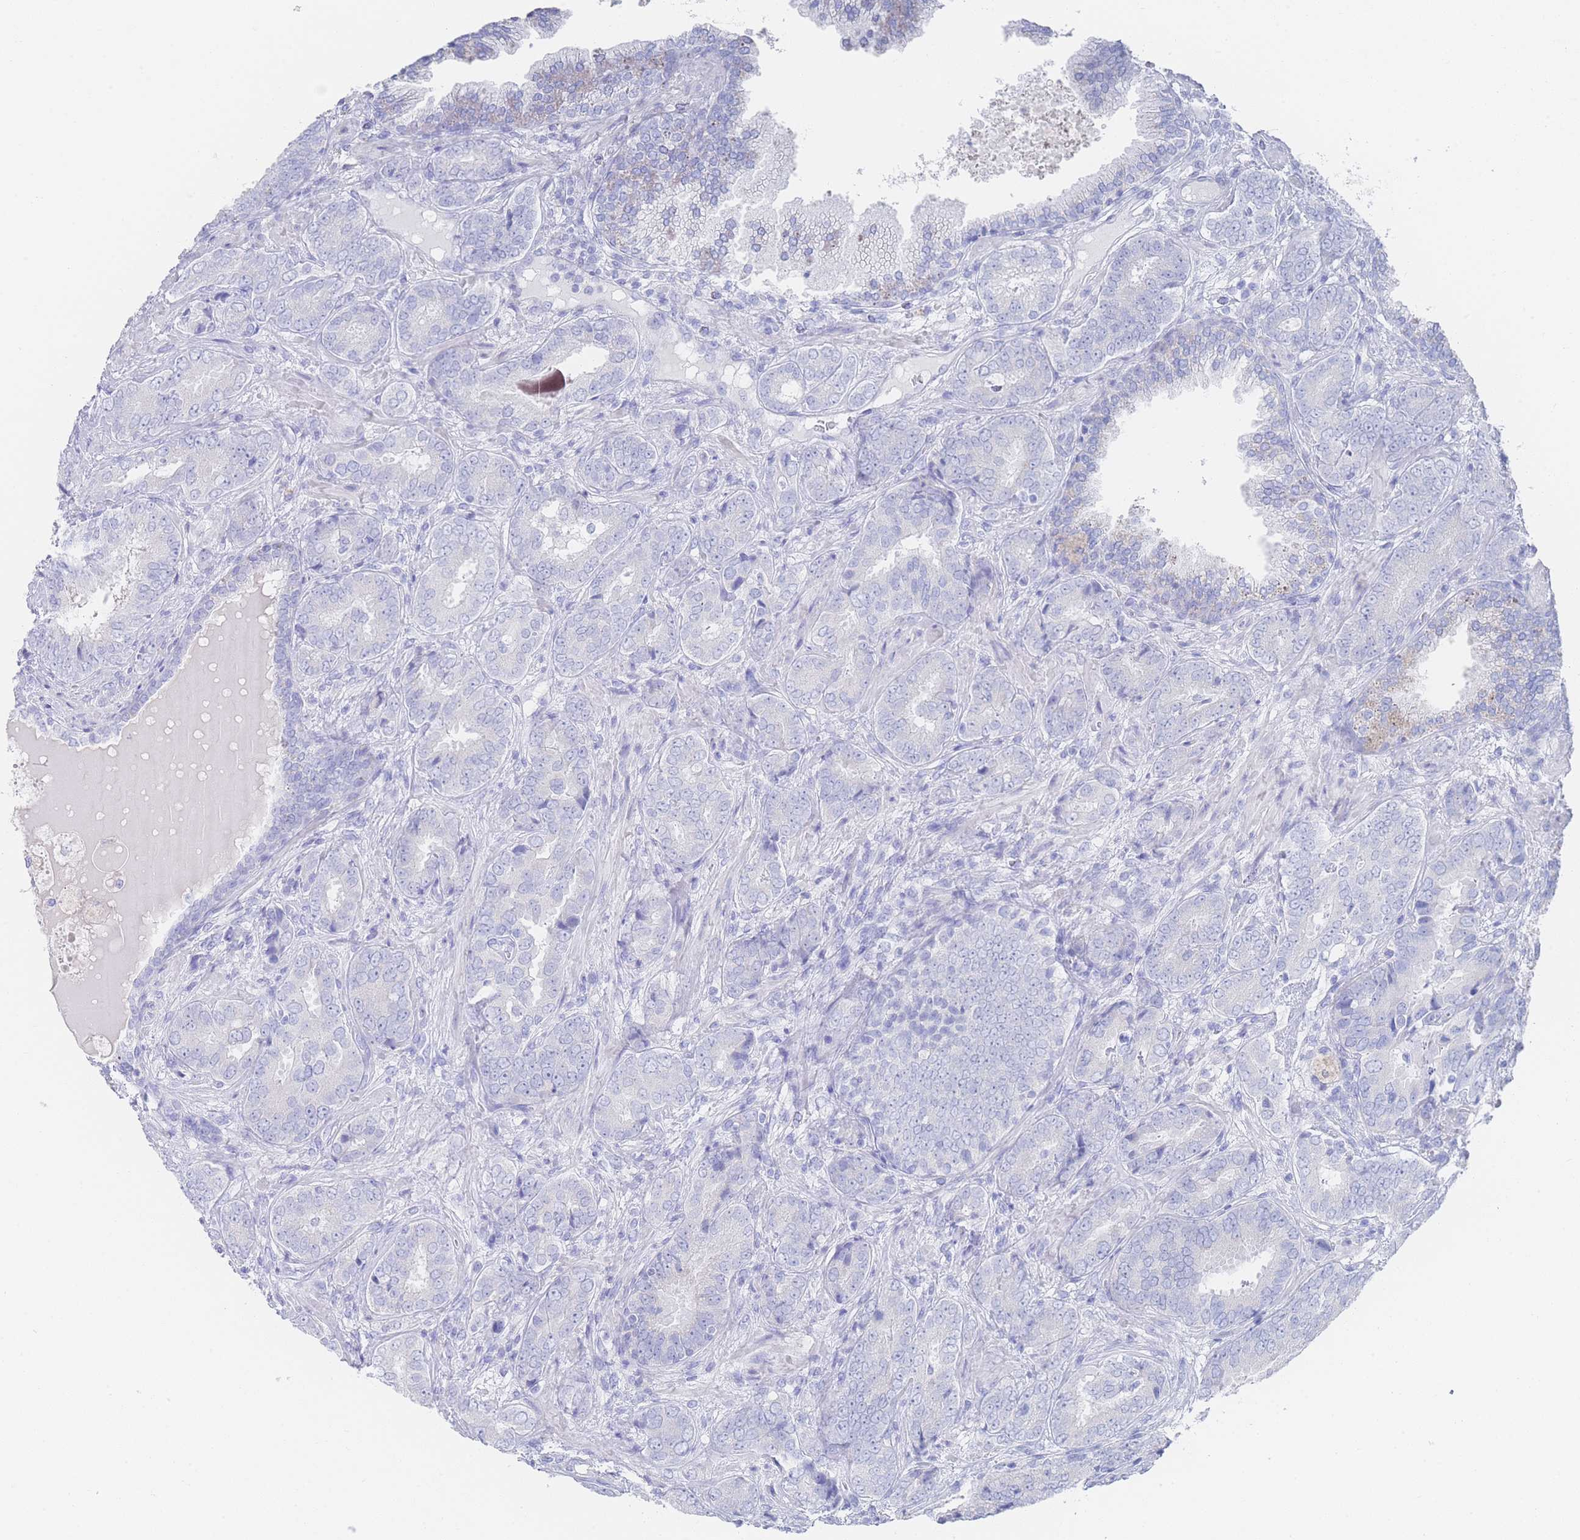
{"staining": {"intensity": "negative", "quantity": "none", "location": "none"}, "tissue": "prostate cancer", "cell_type": "Tumor cells", "image_type": "cancer", "snomed": [{"axis": "morphology", "description": "Adenocarcinoma, High grade"}, {"axis": "topography", "description": "Prostate"}], "caption": "Tumor cells are negative for brown protein staining in prostate high-grade adenocarcinoma.", "gene": "LRRC37A", "patient": {"sex": "male", "age": 71}}